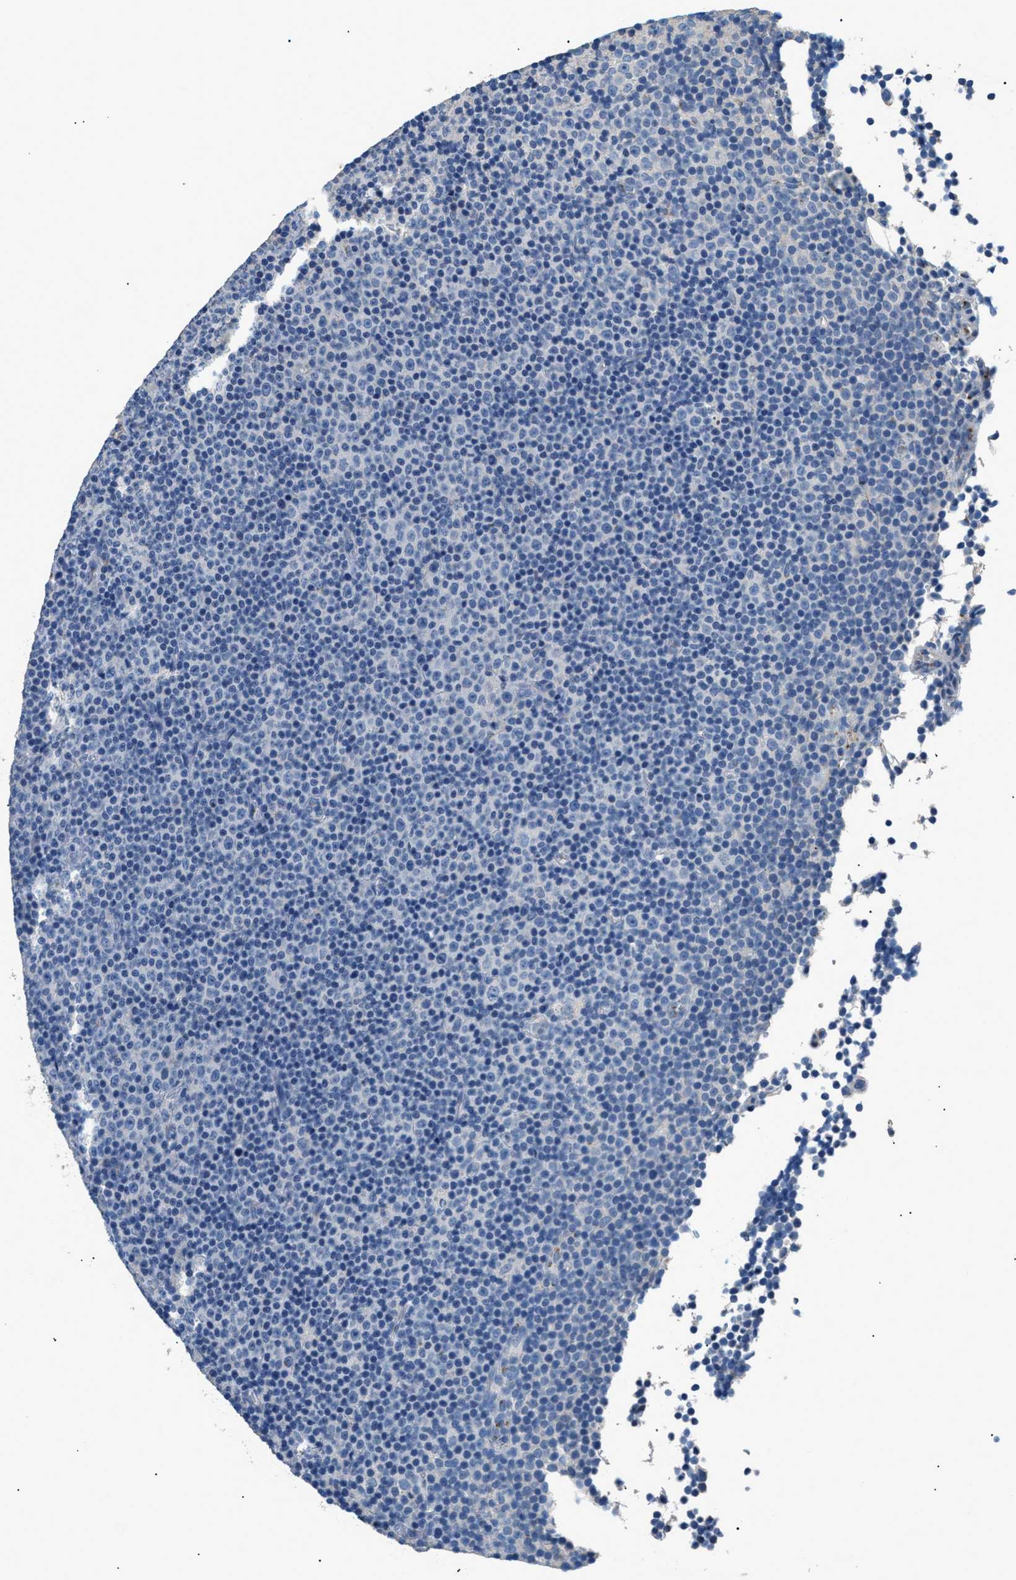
{"staining": {"intensity": "negative", "quantity": "none", "location": "none"}, "tissue": "lymphoma", "cell_type": "Tumor cells", "image_type": "cancer", "snomed": [{"axis": "morphology", "description": "Malignant lymphoma, non-Hodgkin's type, Low grade"}, {"axis": "topography", "description": "Lymph node"}], "caption": "Low-grade malignant lymphoma, non-Hodgkin's type was stained to show a protein in brown. There is no significant staining in tumor cells.", "gene": "GOLM1", "patient": {"sex": "female", "age": 67}}